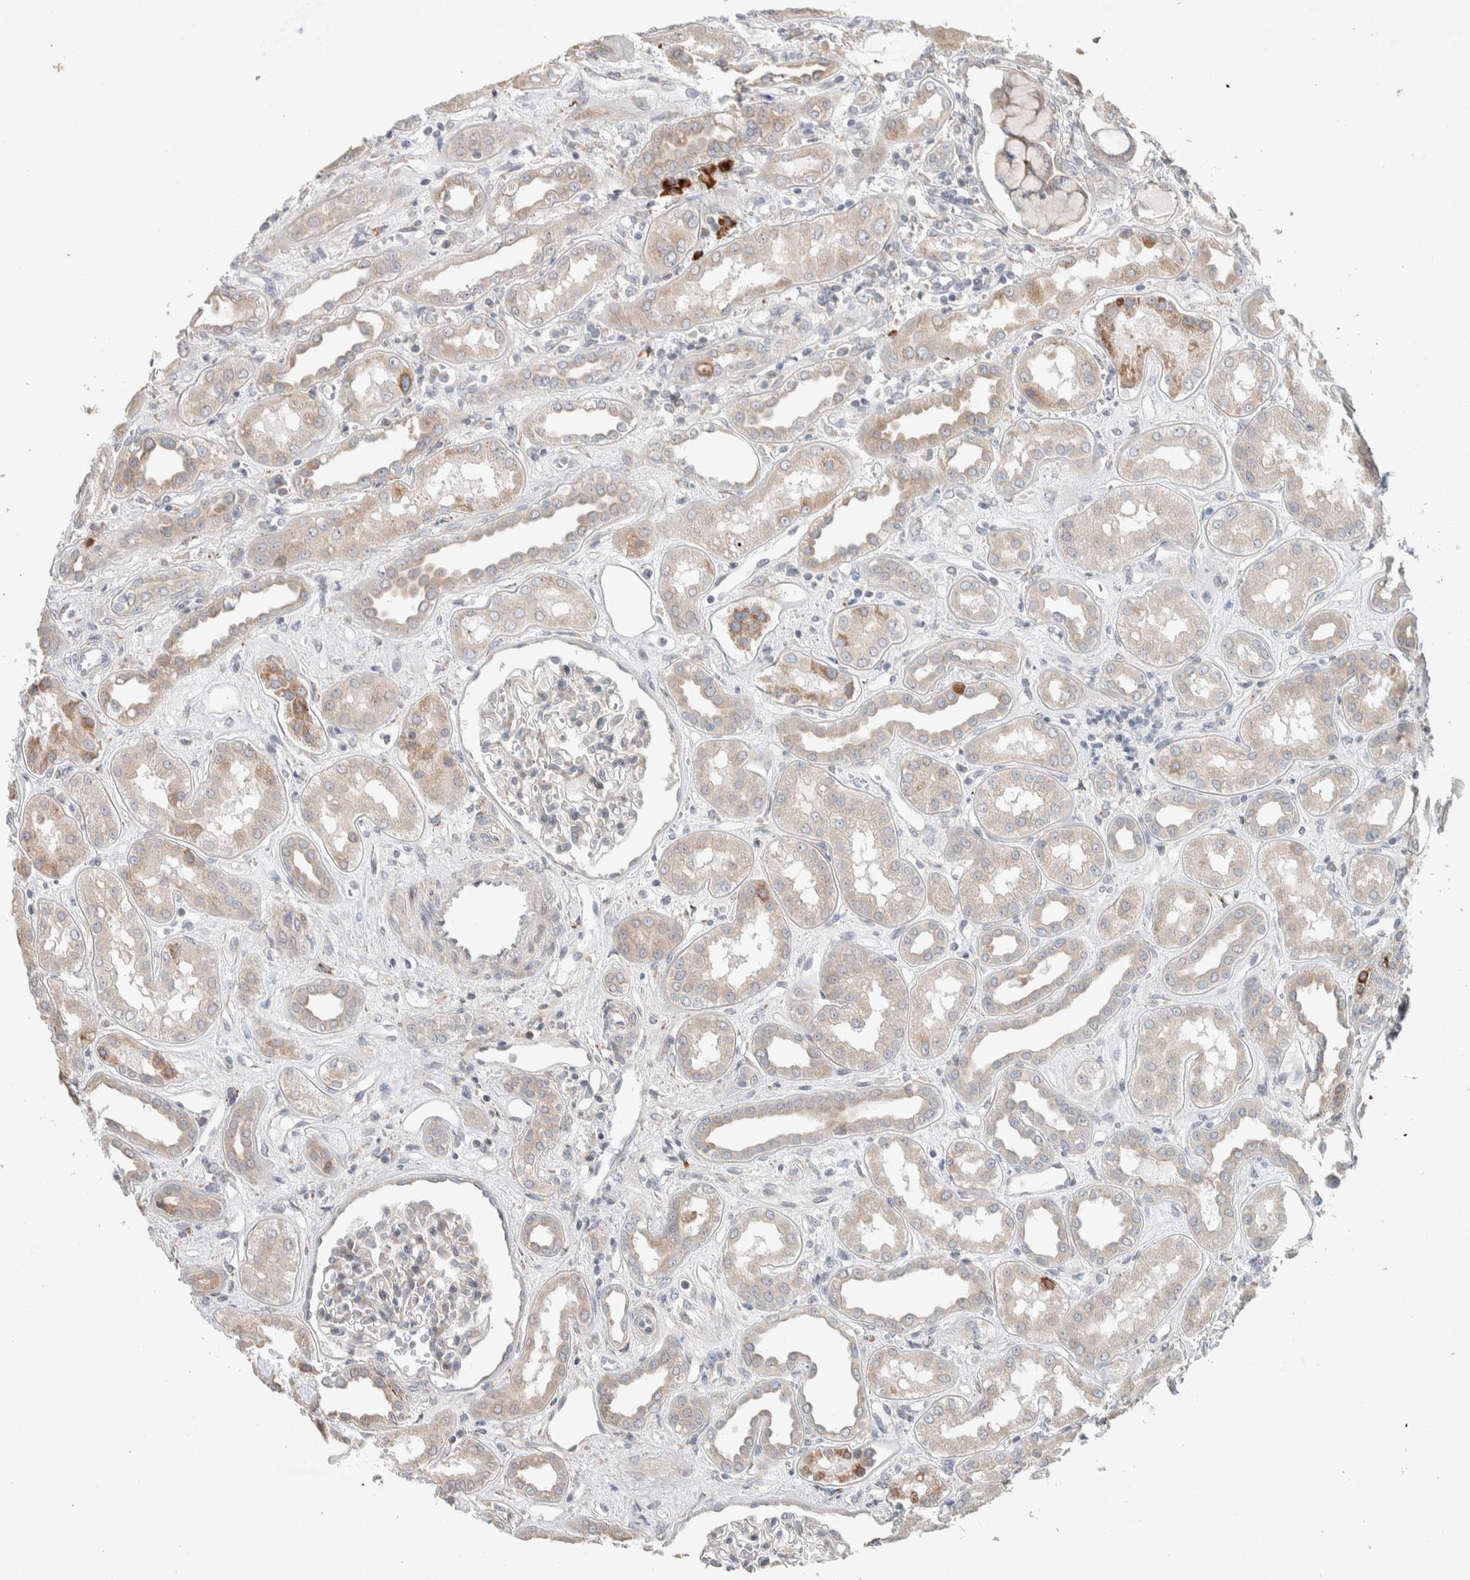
{"staining": {"intensity": "weak", "quantity": "<25%", "location": "cytoplasmic/membranous"}, "tissue": "kidney", "cell_type": "Cells in glomeruli", "image_type": "normal", "snomed": [{"axis": "morphology", "description": "Normal tissue, NOS"}, {"axis": "topography", "description": "Kidney"}], "caption": "A histopathology image of human kidney is negative for staining in cells in glomeruli. Brightfield microscopy of immunohistochemistry (IHC) stained with DAB (3,3'-diaminobenzidine) (brown) and hematoxylin (blue), captured at high magnification.", "gene": "ADCY8", "patient": {"sex": "male", "age": 59}}